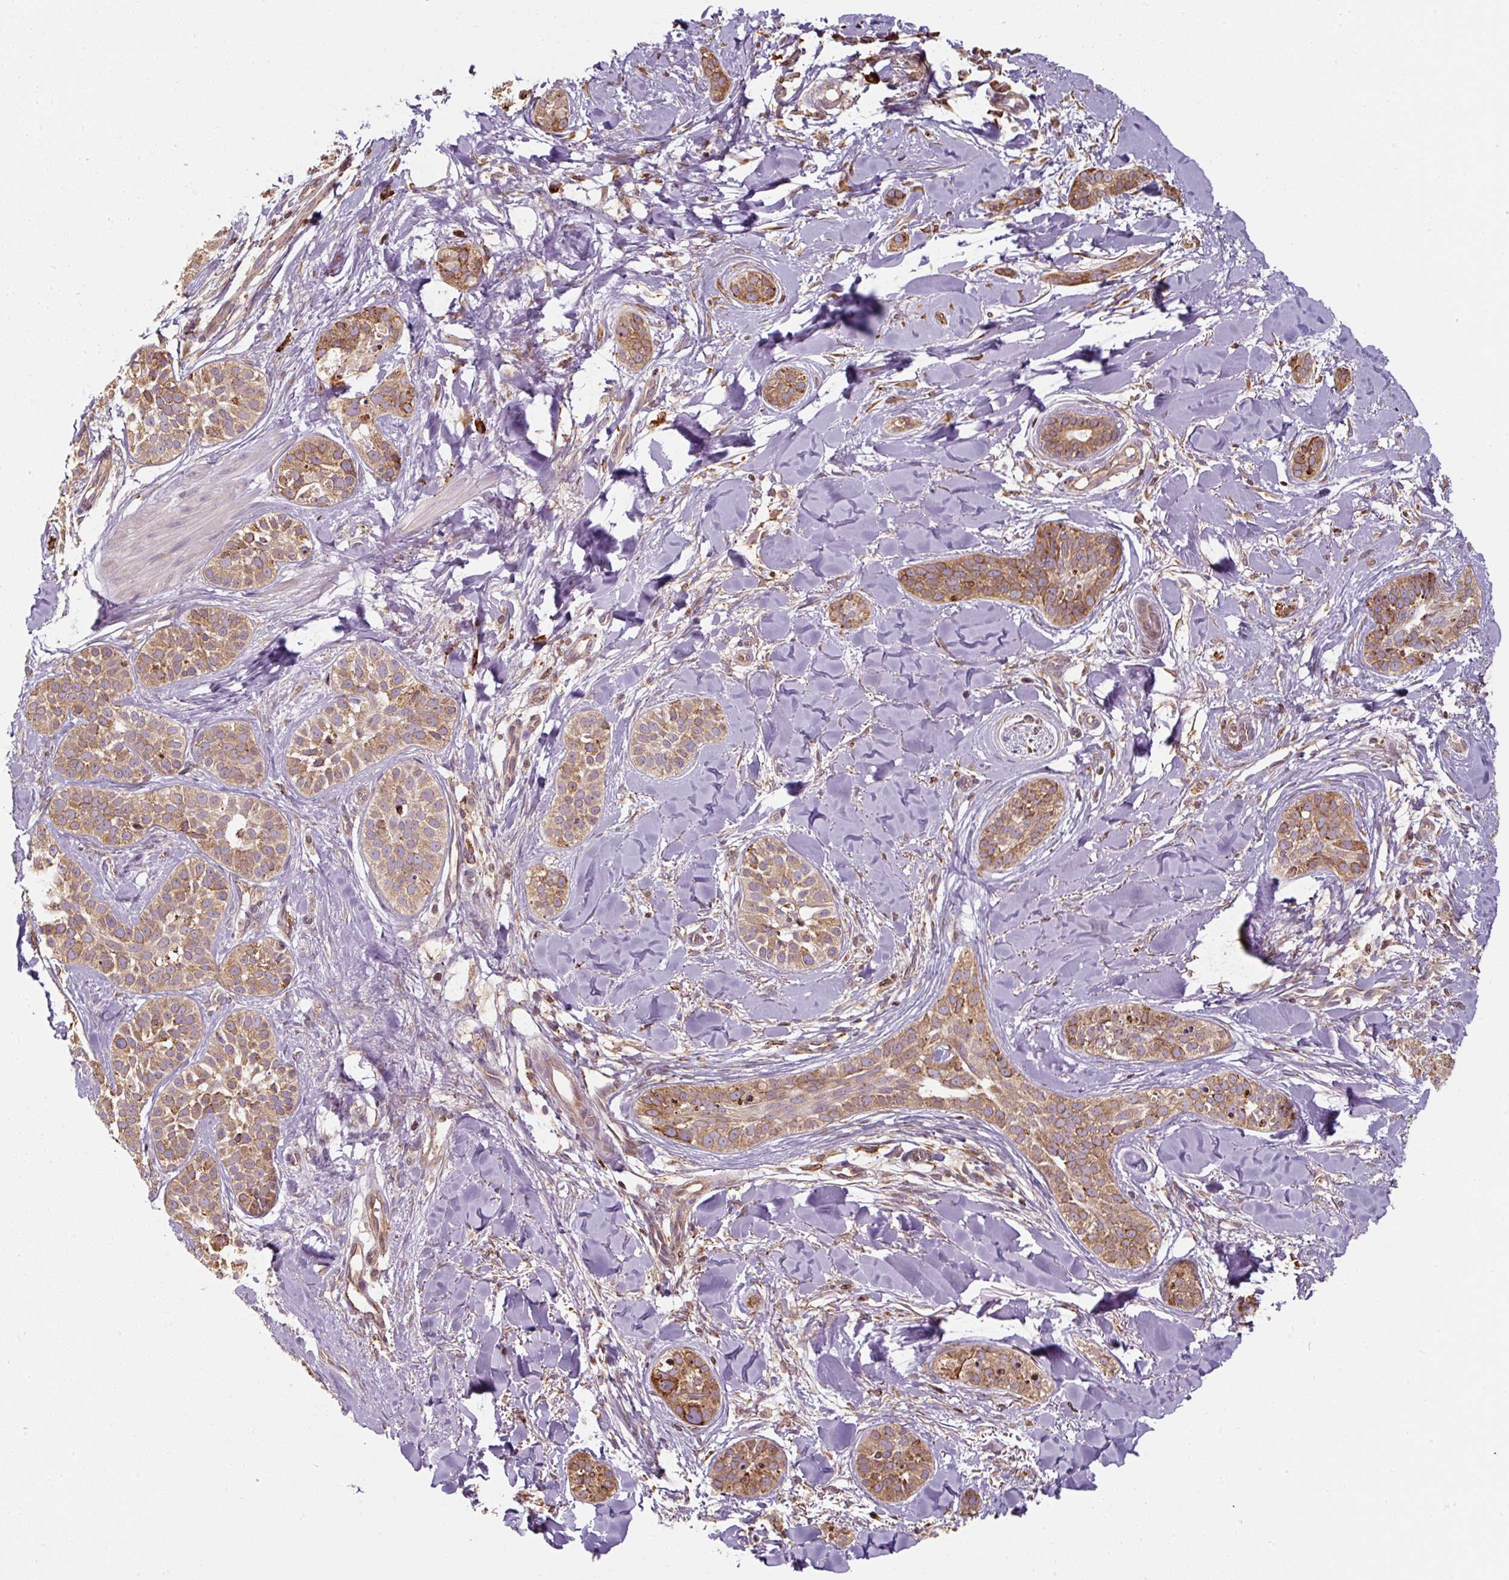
{"staining": {"intensity": "moderate", "quantity": ">75%", "location": "cytoplasmic/membranous"}, "tissue": "skin cancer", "cell_type": "Tumor cells", "image_type": "cancer", "snomed": [{"axis": "morphology", "description": "Basal cell carcinoma"}, {"axis": "topography", "description": "Skin"}], "caption": "Brown immunohistochemical staining in skin cancer (basal cell carcinoma) shows moderate cytoplasmic/membranous positivity in about >75% of tumor cells. (DAB (3,3'-diaminobenzidine) IHC with brightfield microscopy, high magnification).", "gene": "PRKCSH", "patient": {"sex": "male", "age": 52}}